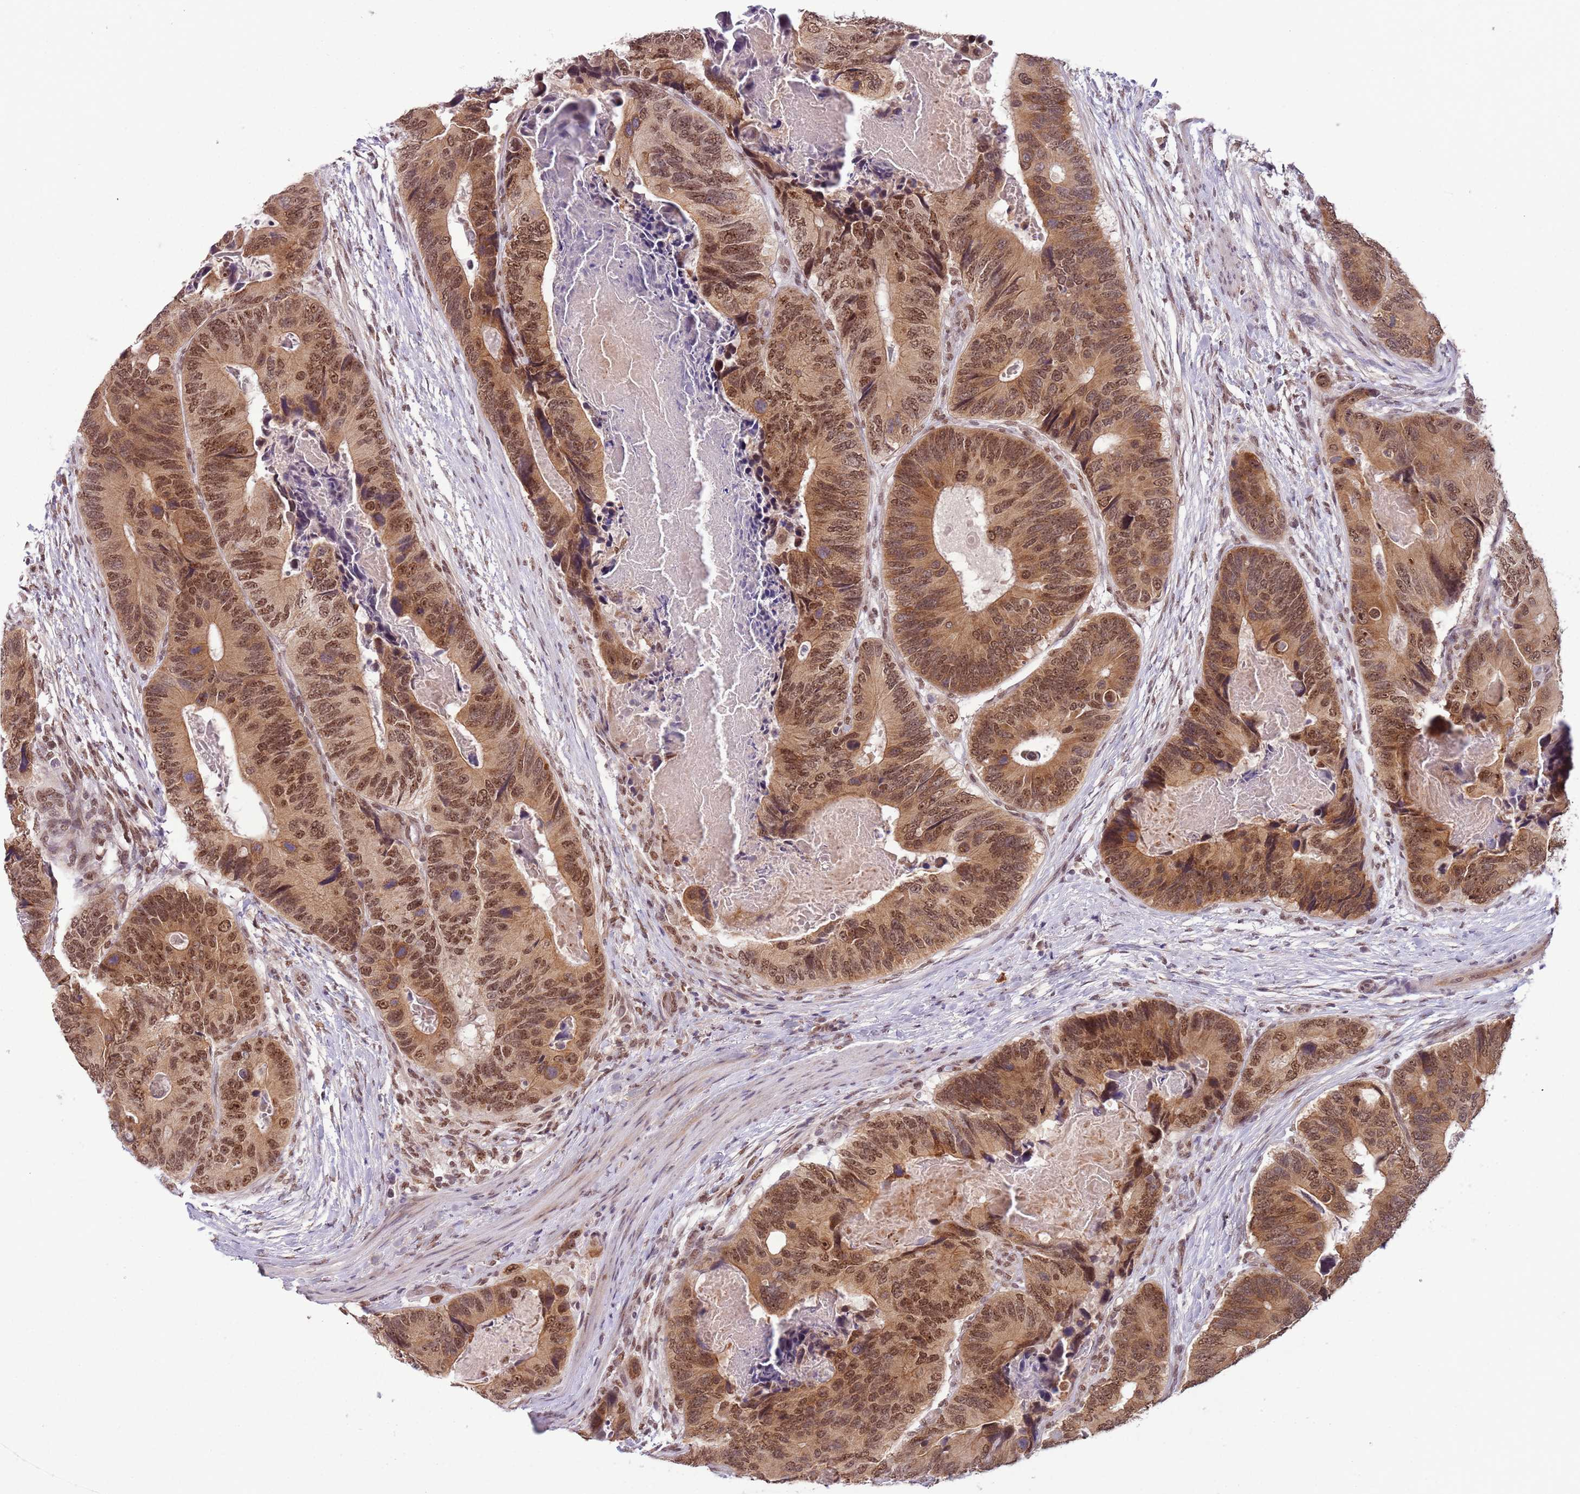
{"staining": {"intensity": "moderate", "quantity": ">75%", "location": "cytoplasmic/membranous,nuclear"}, "tissue": "colorectal cancer", "cell_type": "Tumor cells", "image_type": "cancer", "snomed": [{"axis": "morphology", "description": "Adenocarcinoma, NOS"}, {"axis": "topography", "description": "Colon"}], "caption": "This micrograph demonstrates immunohistochemistry (IHC) staining of human colorectal cancer (adenocarcinoma), with medium moderate cytoplasmic/membranous and nuclear positivity in about >75% of tumor cells.", "gene": "FAM120AOS", "patient": {"sex": "male", "age": 84}}